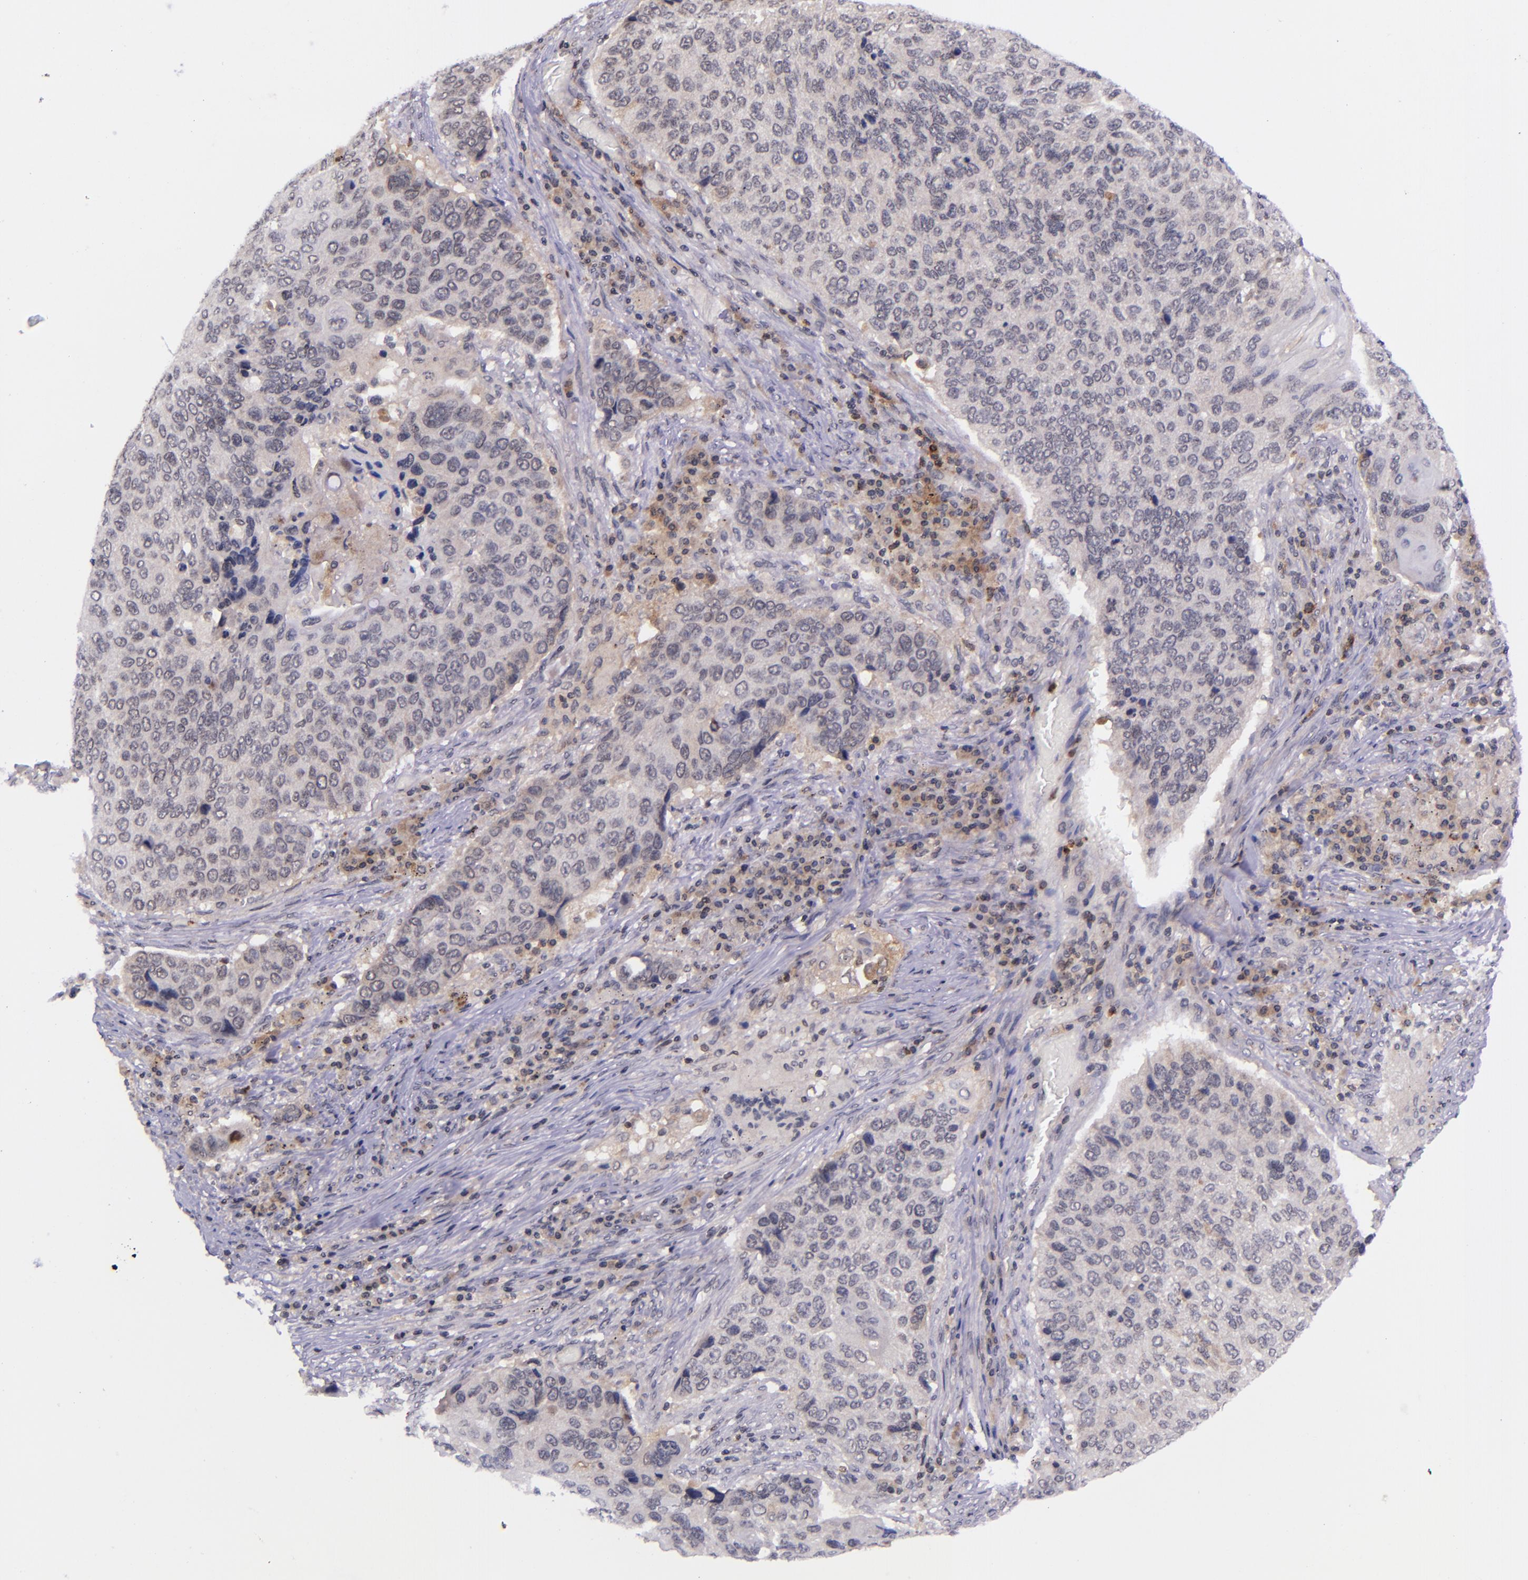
{"staining": {"intensity": "negative", "quantity": "none", "location": "none"}, "tissue": "lung cancer", "cell_type": "Tumor cells", "image_type": "cancer", "snomed": [{"axis": "morphology", "description": "Squamous cell carcinoma, NOS"}, {"axis": "topography", "description": "Lung"}], "caption": "The histopathology image displays no staining of tumor cells in lung squamous cell carcinoma.", "gene": "SELL", "patient": {"sex": "male", "age": 68}}